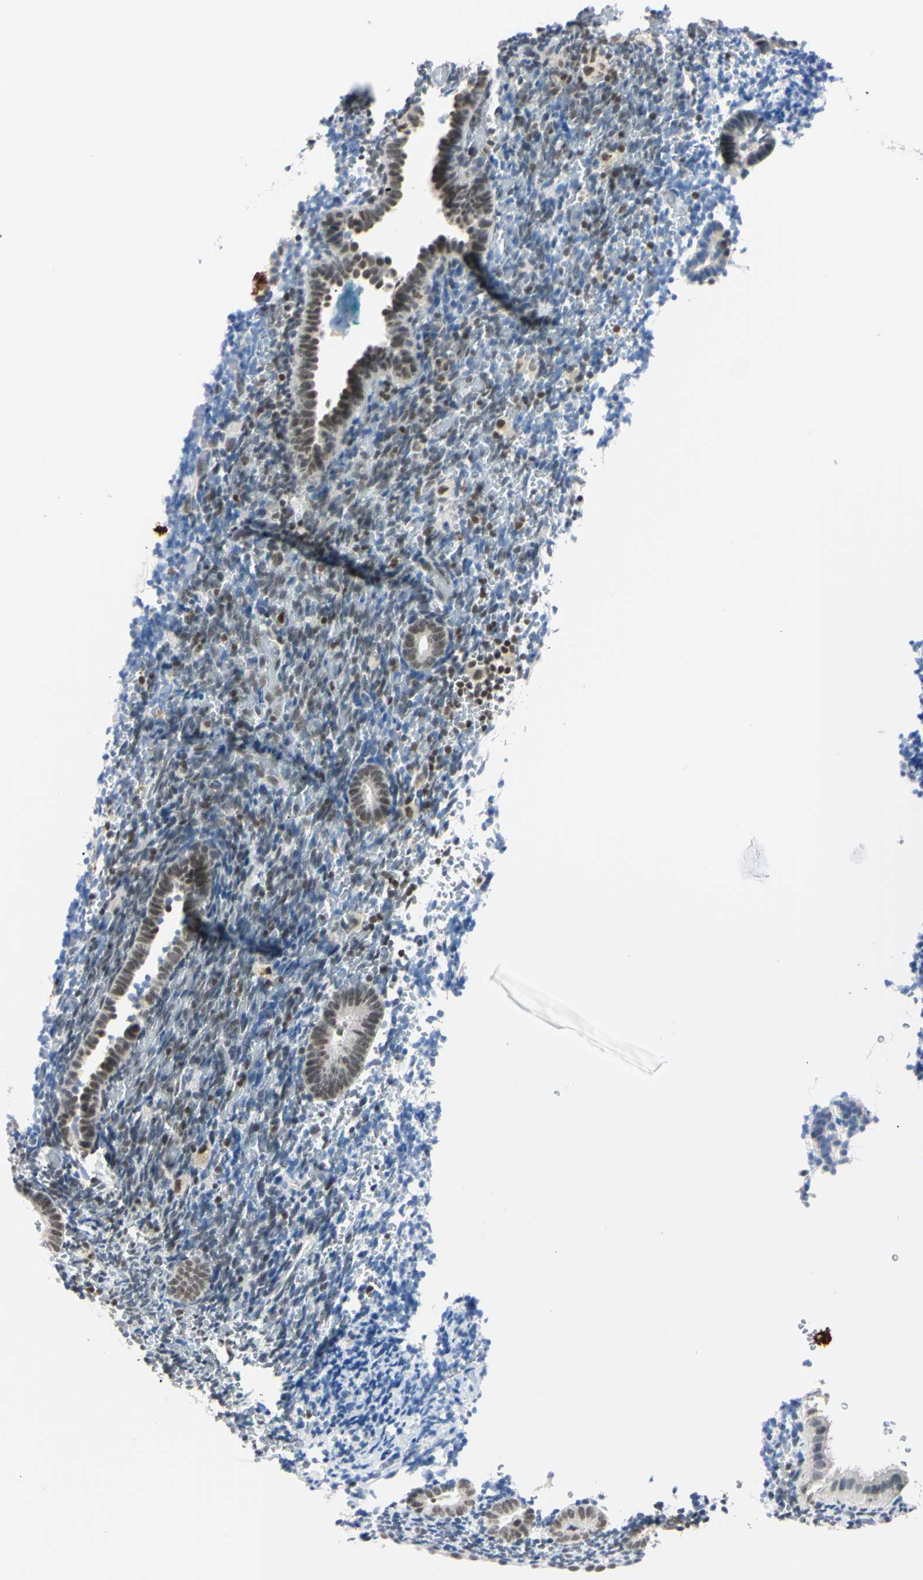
{"staining": {"intensity": "negative", "quantity": "none", "location": "none"}, "tissue": "endometrium", "cell_type": "Cells in endometrial stroma", "image_type": "normal", "snomed": [{"axis": "morphology", "description": "Normal tissue, NOS"}, {"axis": "topography", "description": "Endometrium"}], "caption": "Immunohistochemistry (IHC) of normal human endometrium displays no staining in cells in endometrial stroma. (DAB immunohistochemistry (IHC), high magnification).", "gene": "C1orf174", "patient": {"sex": "female", "age": 51}}